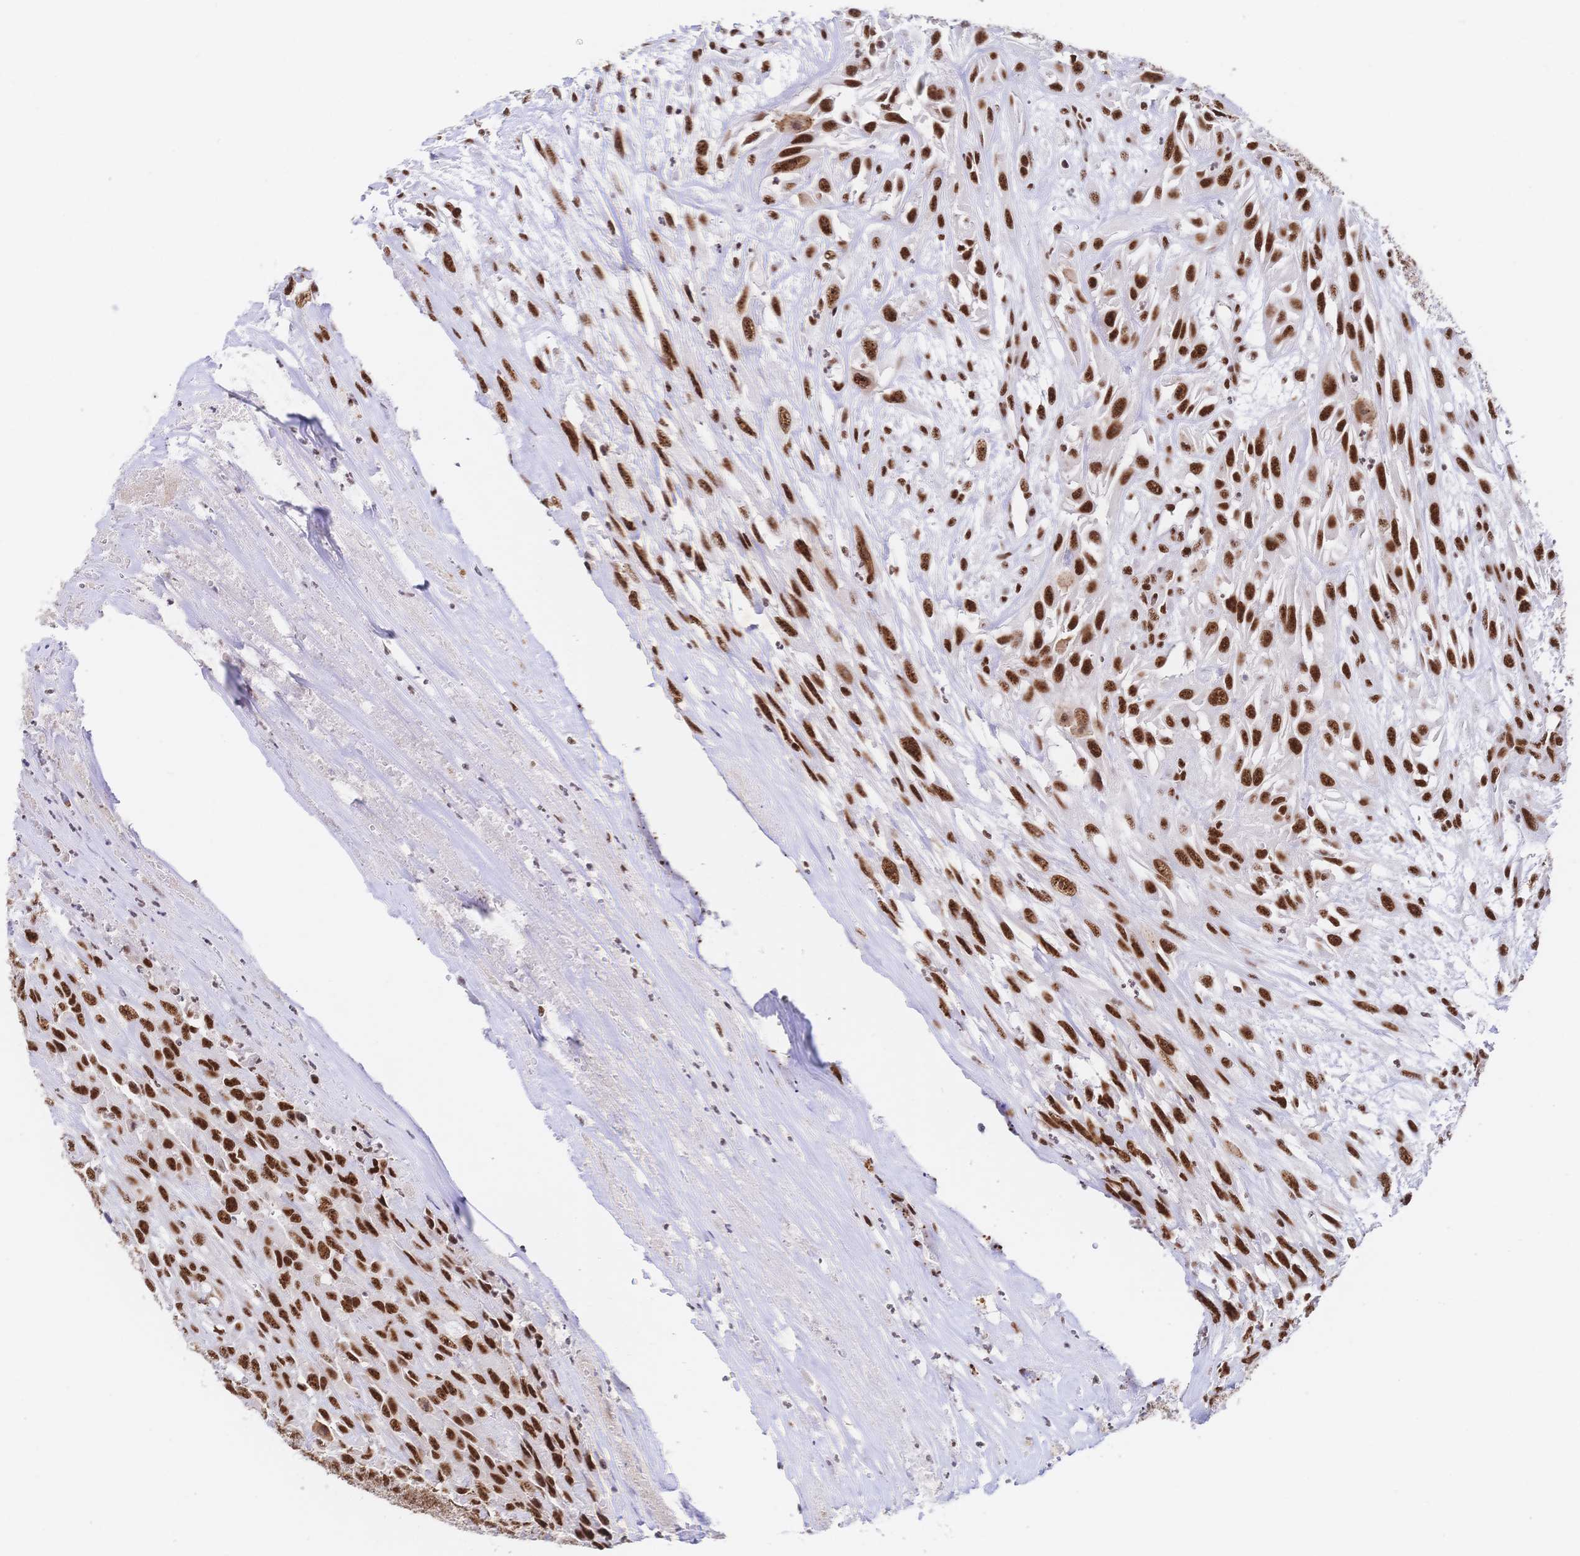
{"staining": {"intensity": "strong", "quantity": ">75%", "location": "nuclear"}, "tissue": "urothelial cancer", "cell_type": "Tumor cells", "image_type": "cancer", "snomed": [{"axis": "morphology", "description": "Urothelial carcinoma, High grade"}, {"axis": "topography", "description": "Urinary bladder"}], "caption": "Urothelial cancer stained with IHC reveals strong nuclear staining in approximately >75% of tumor cells.", "gene": "SRSF1", "patient": {"sex": "male", "age": 67}}